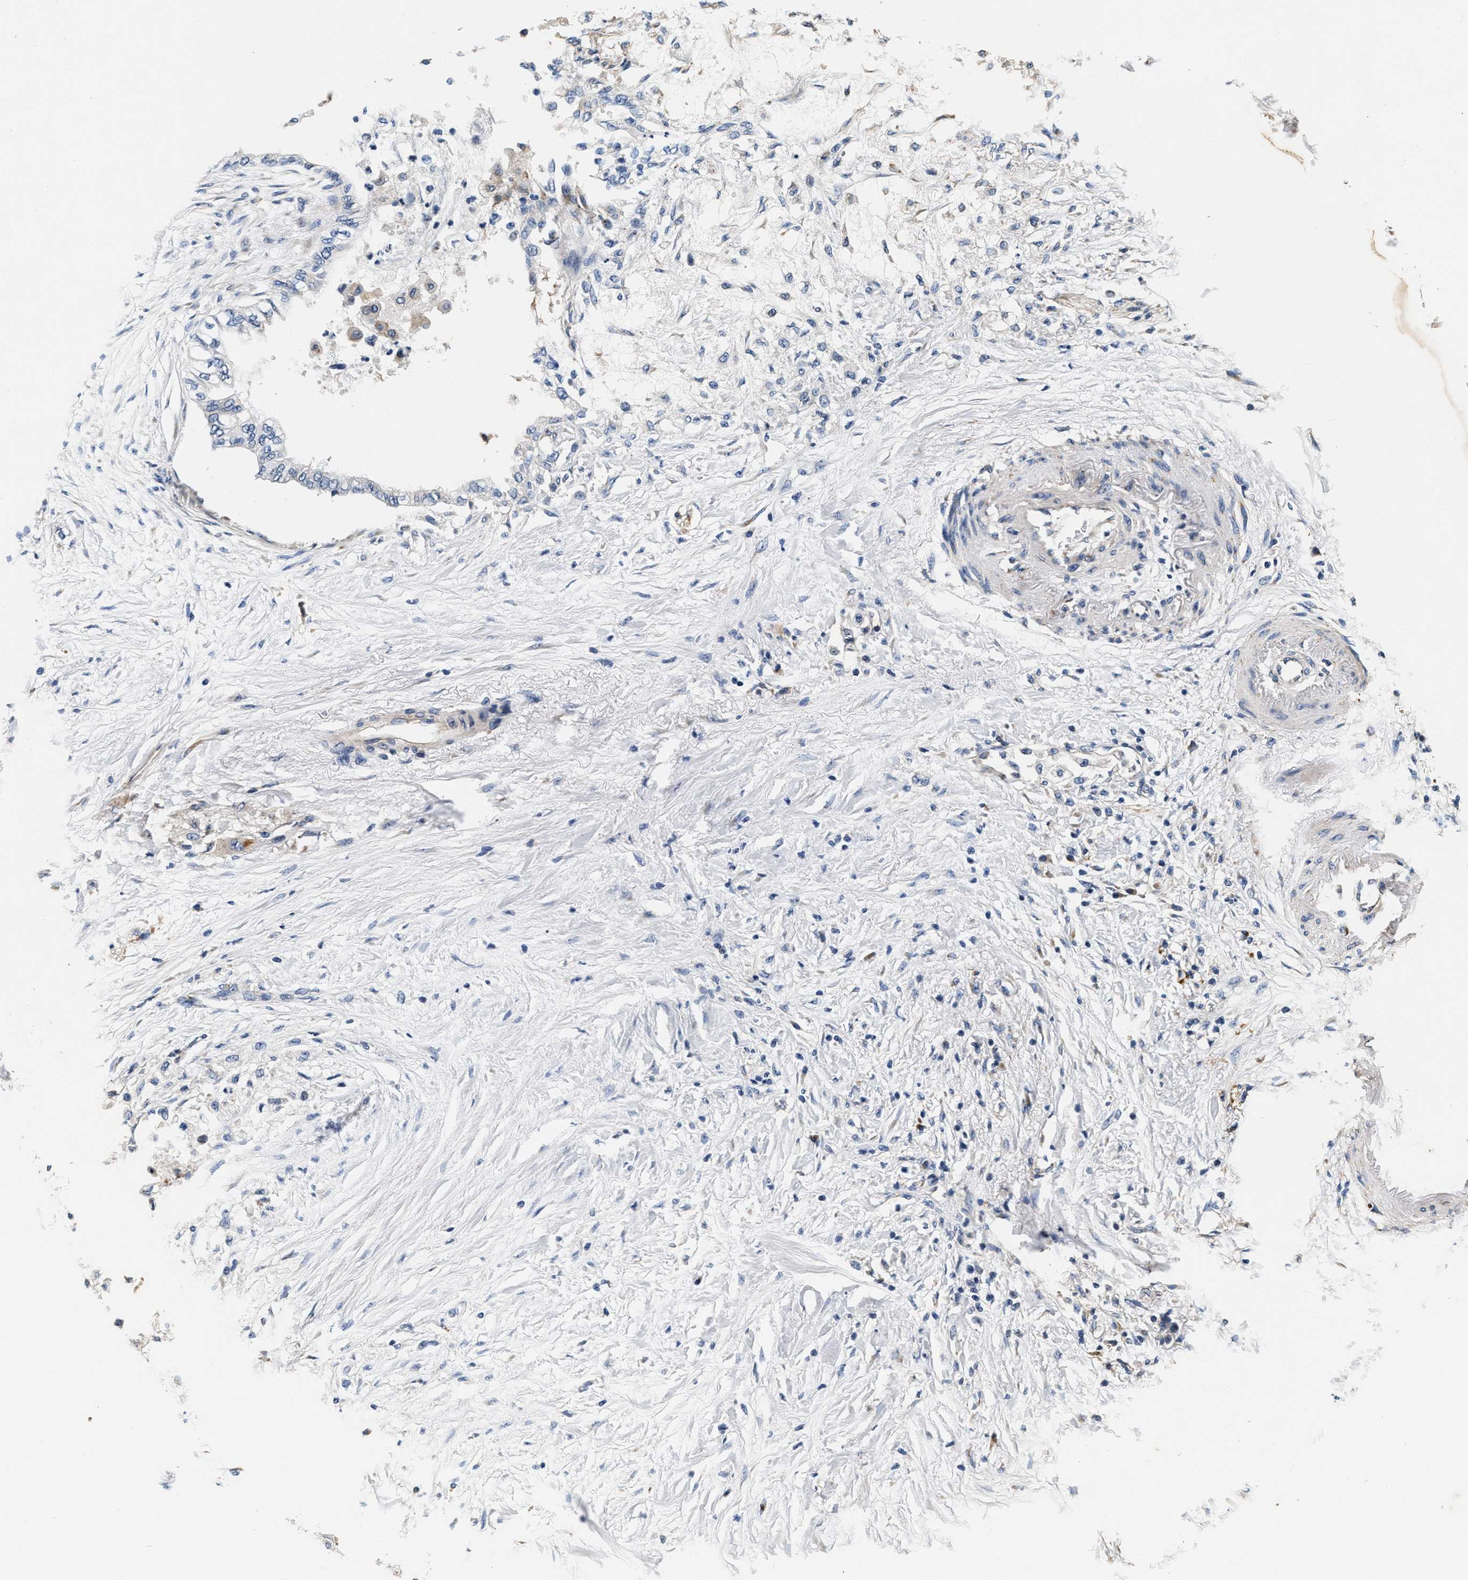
{"staining": {"intensity": "weak", "quantity": "25%-75%", "location": "cytoplasmic/membranous"}, "tissue": "pancreatic cancer", "cell_type": "Tumor cells", "image_type": "cancer", "snomed": [{"axis": "morphology", "description": "Normal tissue, NOS"}, {"axis": "morphology", "description": "Adenocarcinoma, NOS"}, {"axis": "topography", "description": "Pancreas"}, {"axis": "topography", "description": "Duodenum"}], "caption": "Pancreatic cancer (adenocarcinoma) was stained to show a protein in brown. There is low levels of weak cytoplasmic/membranous staining in about 25%-75% of tumor cells.", "gene": "ABCG8", "patient": {"sex": "female", "age": 60}}